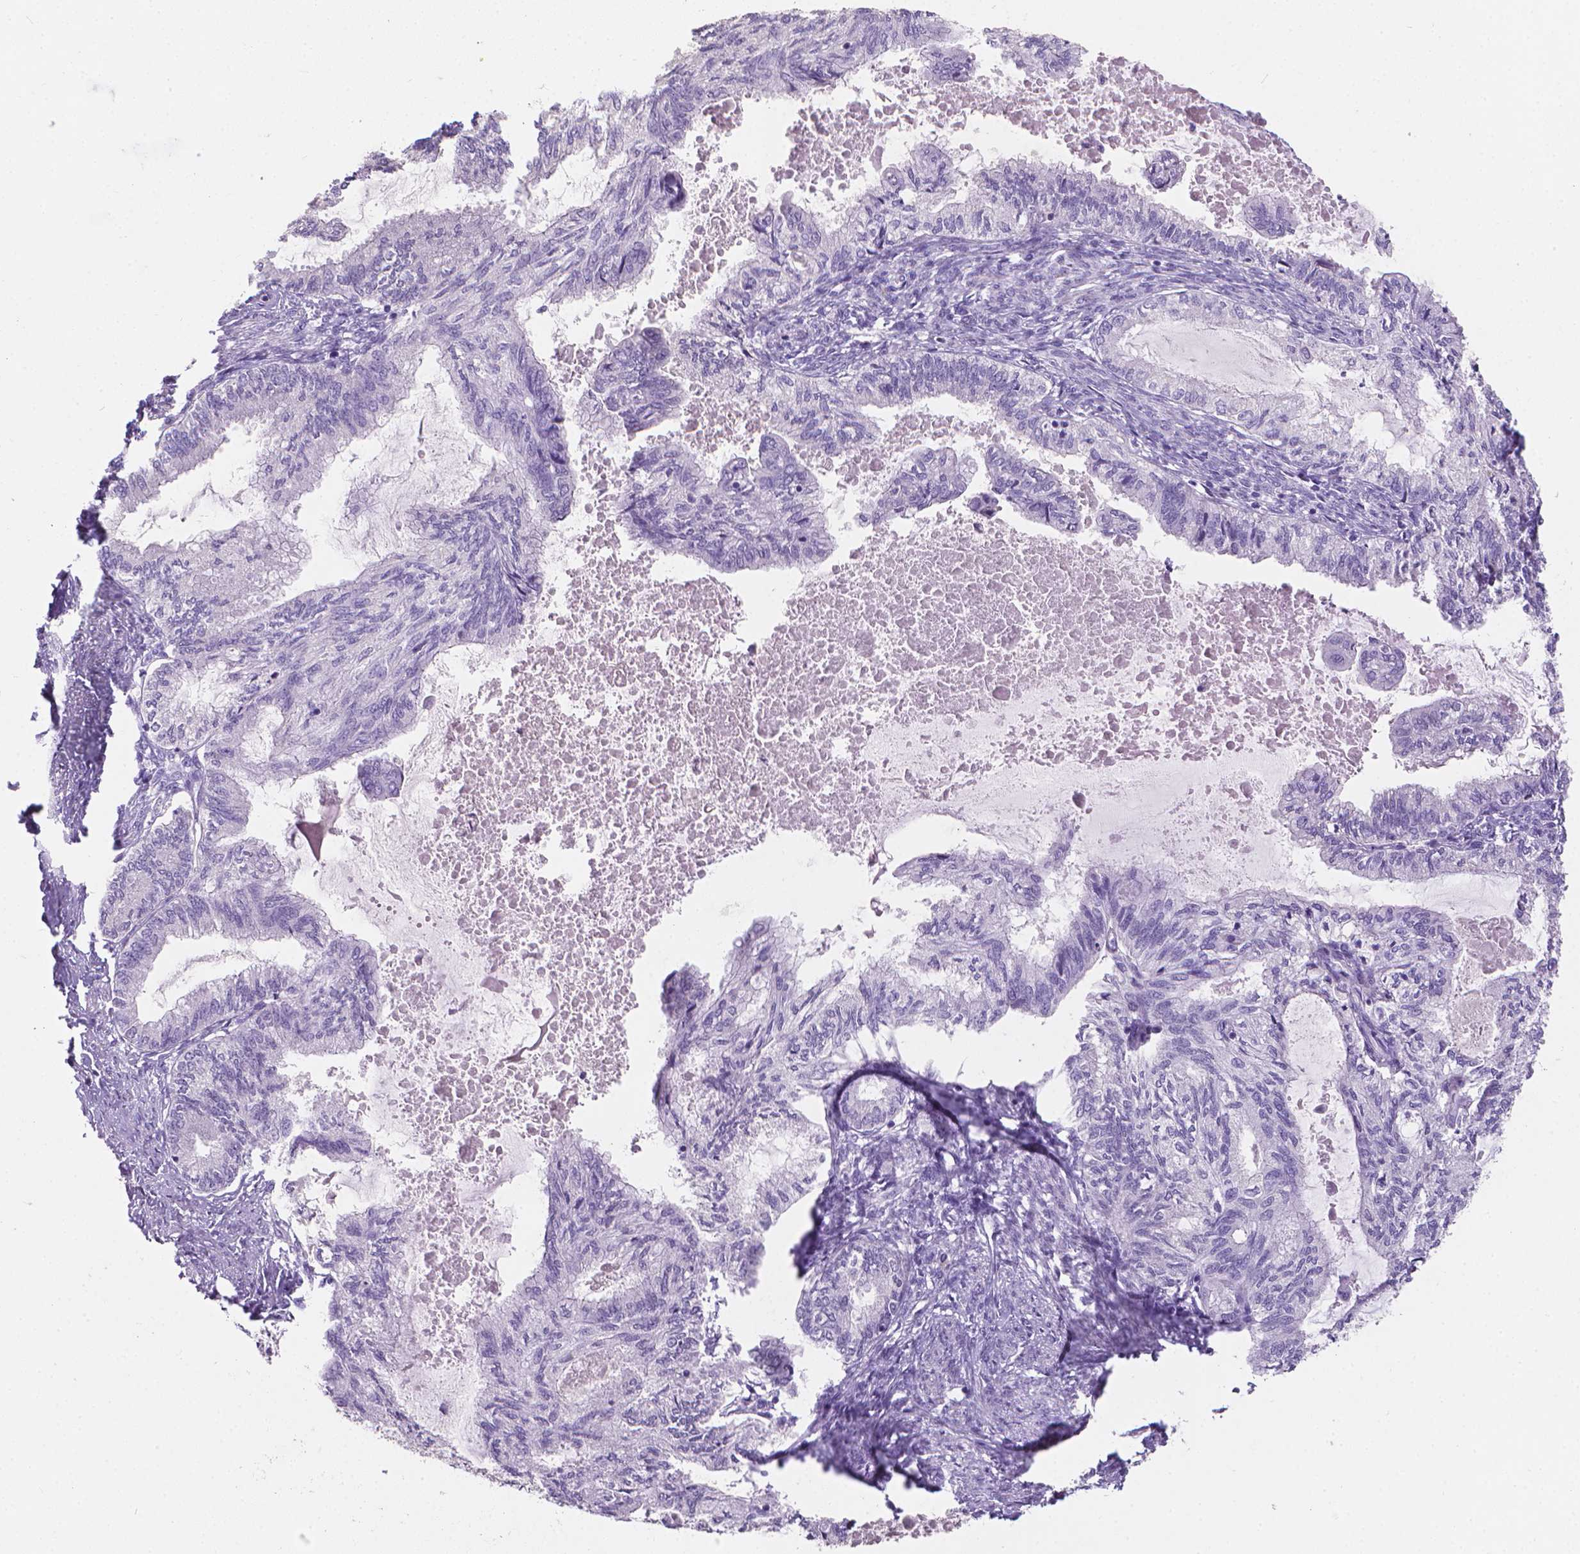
{"staining": {"intensity": "negative", "quantity": "none", "location": "none"}, "tissue": "endometrial cancer", "cell_type": "Tumor cells", "image_type": "cancer", "snomed": [{"axis": "morphology", "description": "Adenocarcinoma, NOS"}, {"axis": "topography", "description": "Endometrium"}], "caption": "Endometrial adenocarcinoma stained for a protein using immunohistochemistry (IHC) shows no staining tumor cells.", "gene": "XPNPEP2", "patient": {"sex": "female", "age": 86}}